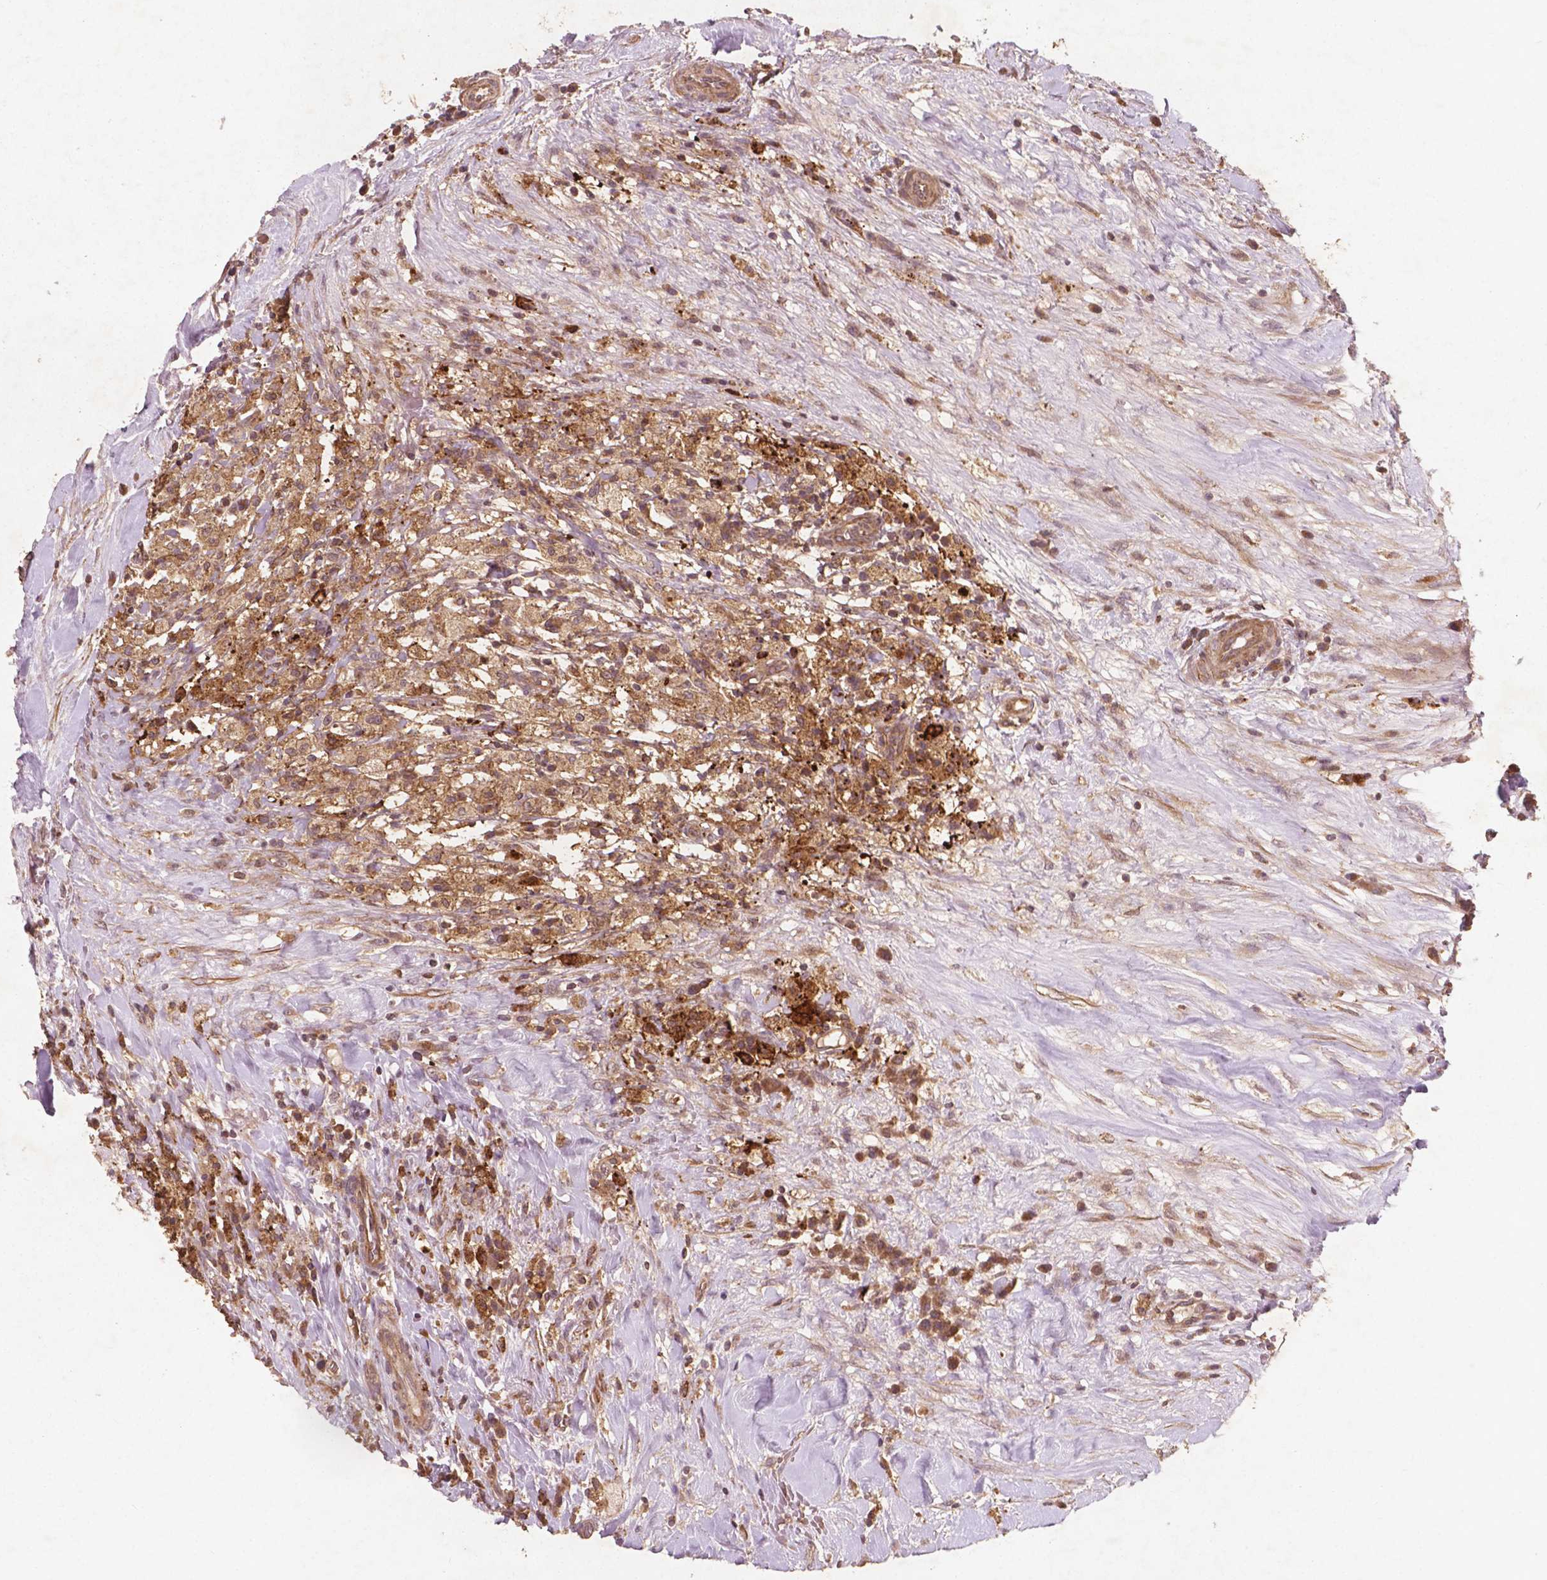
{"staining": {"intensity": "moderate", "quantity": ">75%", "location": "cytoplasmic/membranous"}, "tissue": "testis cancer", "cell_type": "Tumor cells", "image_type": "cancer", "snomed": [{"axis": "morphology", "description": "Necrosis, NOS"}, {"axis": "morphology", "description": "Carcinoma, Embryonal, NOS"}, {"axis": "topography", "description": "Testis"}], "caption": "High-magnification brightfield microscopy of testis cancer stained with DAB (brown) and counterstained with hematoxylin (blue). tumor cells exhibit moderate cytoplasmic/membranous positivity is present in approximately>75% of cells.", "gene": "CYFIP2", "patient": {"sex": "male", "age": 19}}